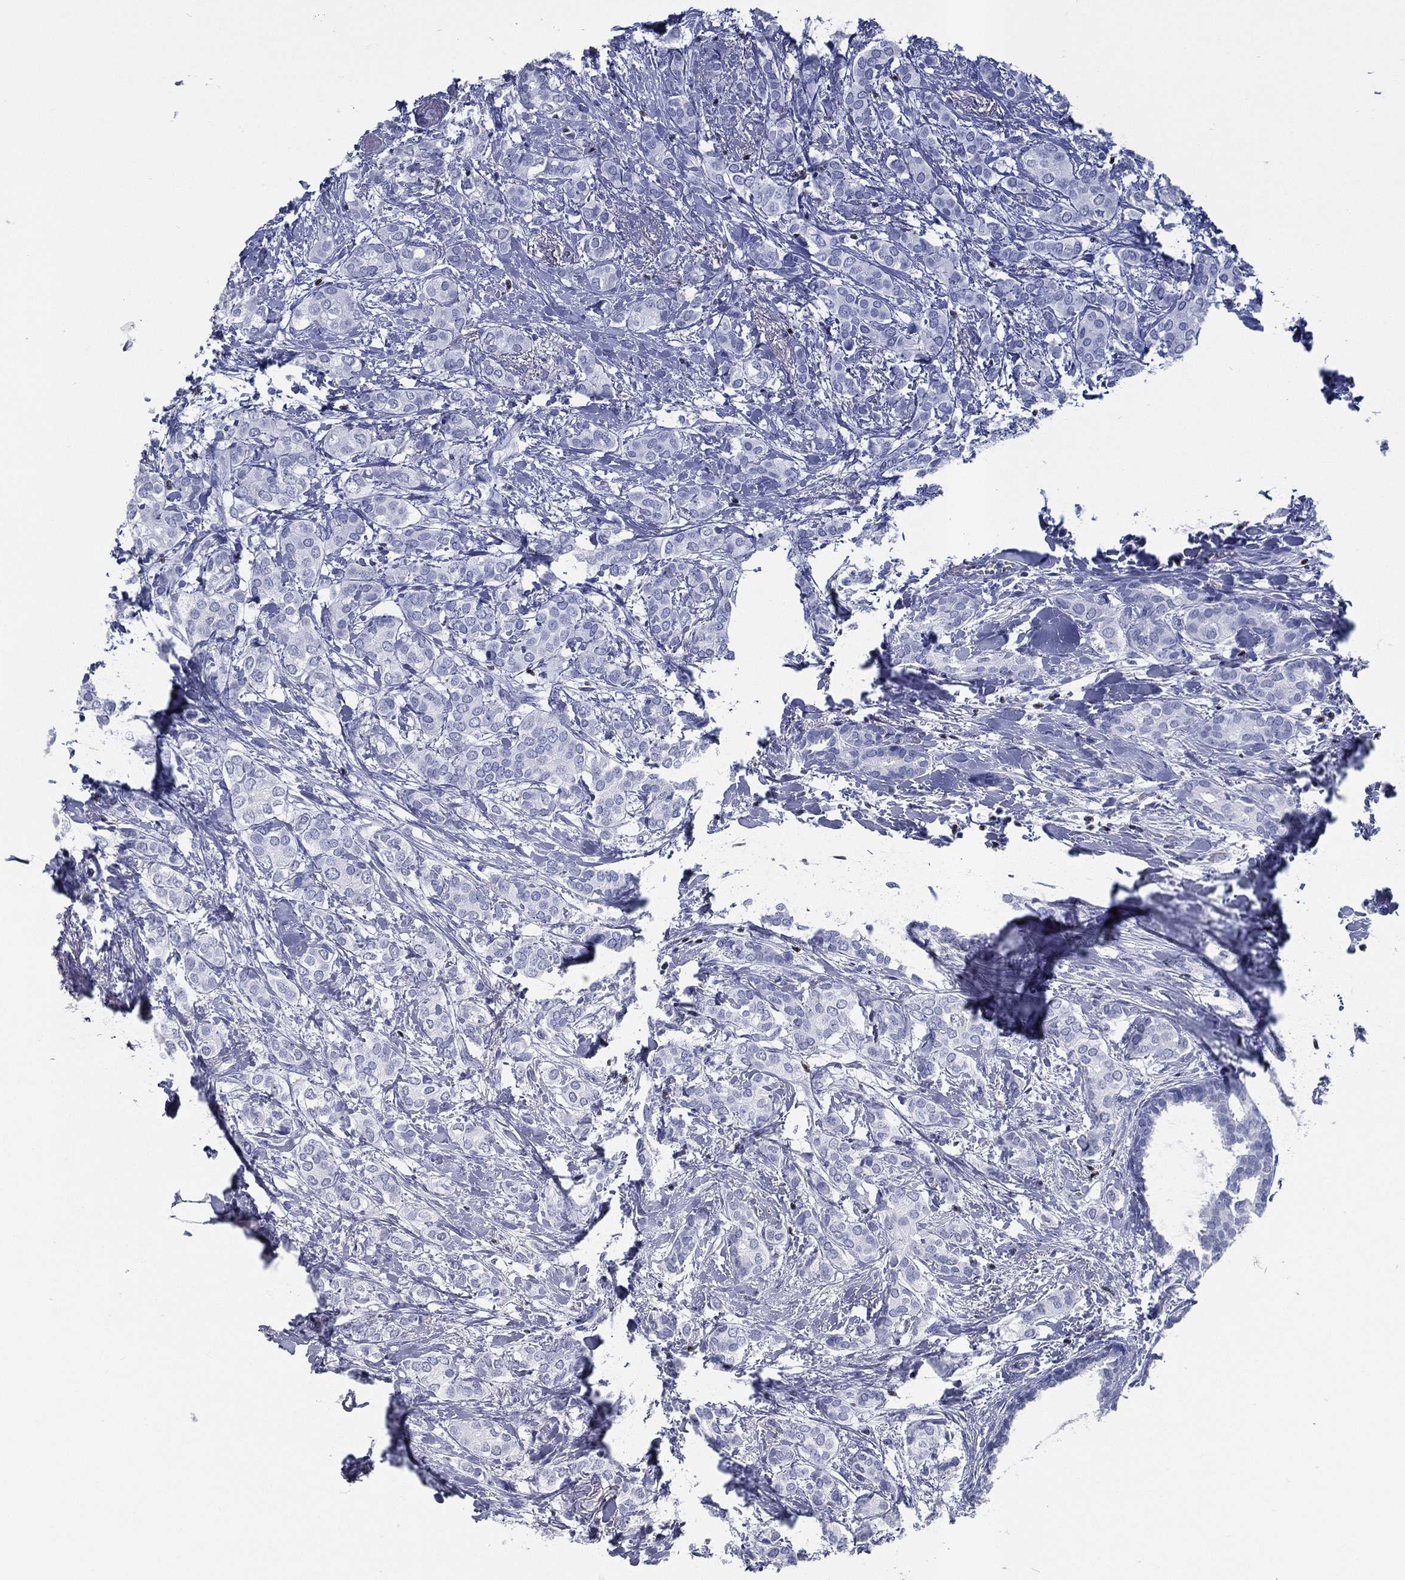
{"staining": {"intensity": "negative", "quantity": "none", "location": "none"}, "tissue": "breast cancer", "cell_type": "Tumor cells", "image_type": "cancer", "snomed": [{"axis": "morphology", "description": "Duct carcinoma"}, {"axis": "topography", "description": "Breast"}], "caption": "Image shows no significant protein staining in tumor cells of breast infiltrating ductal carcinoma.", "gene": "PYHIN1", "patient": {"sex": "female", "age": 73}}